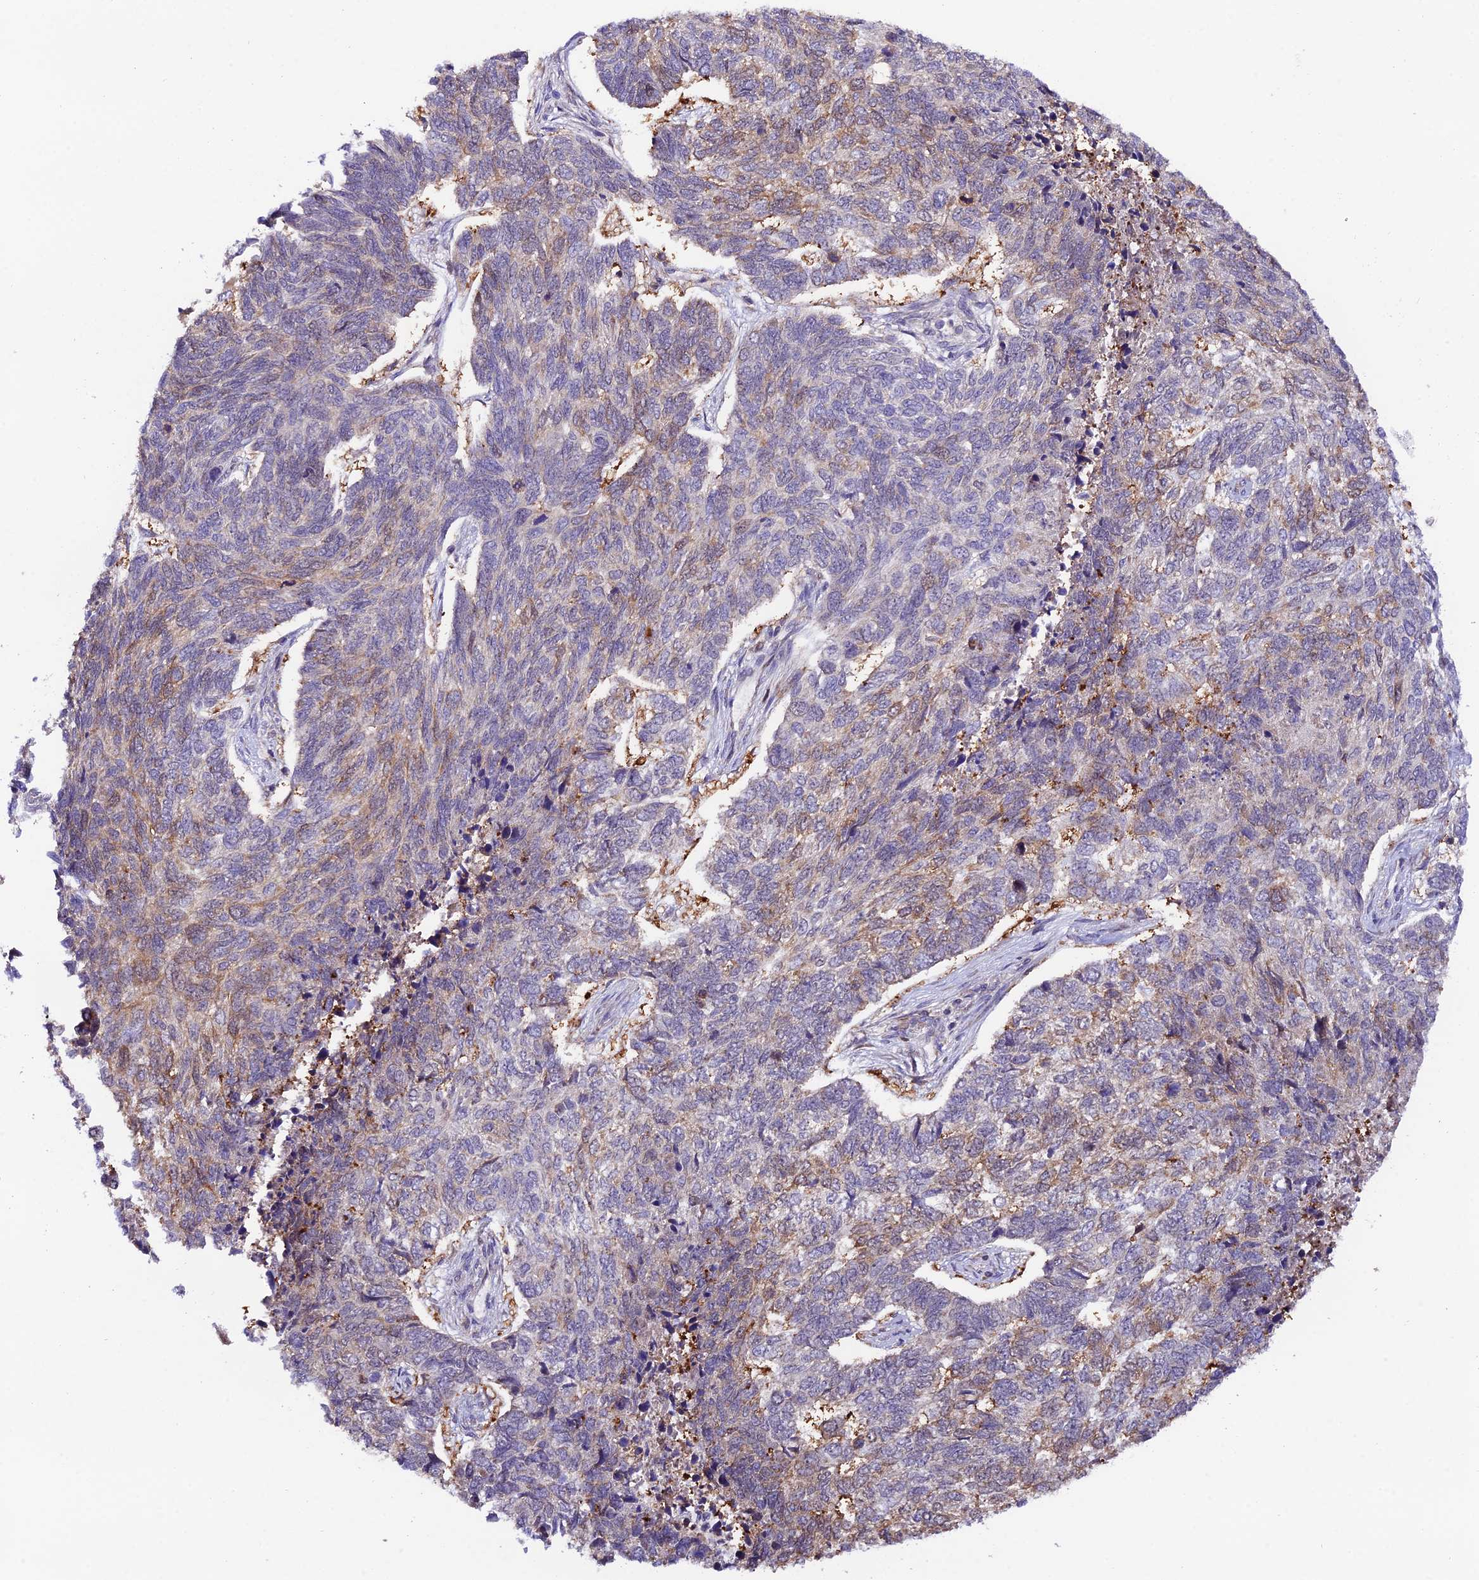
{"staining": {"intensity": "negative", "quantity": "none", "location": "none"}, "tissue": "skin cancer", "cell_type": "Tumor cells", "image_type": "cancer", "snomed": [{"axis": "morphology", "description": "Basal cell carcinoma"}, {"axis": "topography", "description": "Skin"}], "caption": "This is a image of immunohistochemistry (IHC) staining of skin basal cell carcinoma, which shows no staining in tumor cells.", "gene": "TRIM40", "patient": {"sex": "female", "age": 65}}